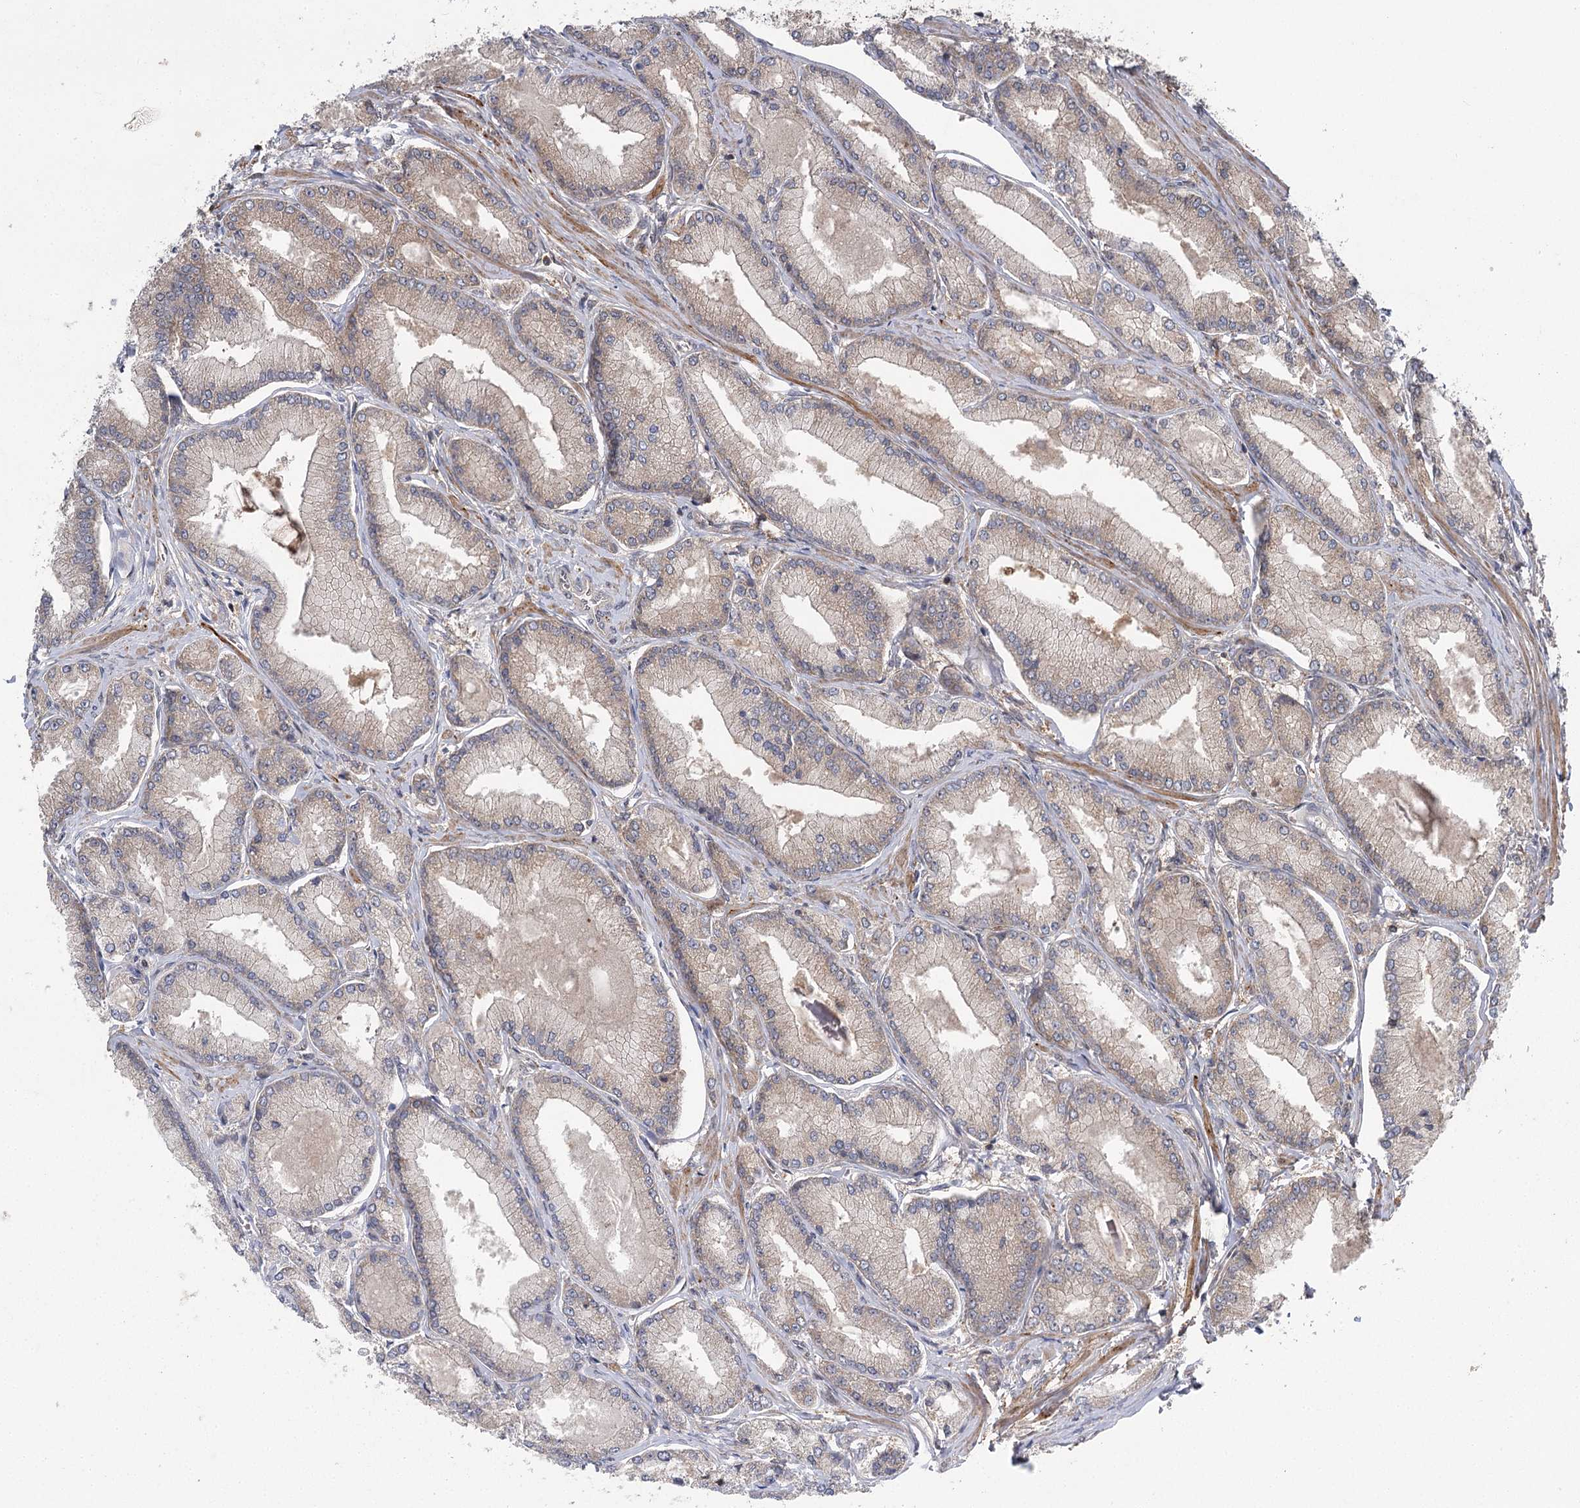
{"staining": {"intensity": "weak", "quantity": "<25%", "location": "cytoplasmic/membranous"}, "tissue": "prostate cancer", "cell_type": "Tumor cells", "image_type": "cancer", "snomed": [{"axis": "morphology", "description": "Adenocarcinoma, Low grade"}, {"axis": "topography", "description": "Prostate"}], "caption": "Prostate cancer (adenocarcinoma (low-grade)) was stained to show a protein in brown. There is no significant staining in tumor cells.", "gene": "C12orf4", "patient": {"sex": "male", "age": 74}}